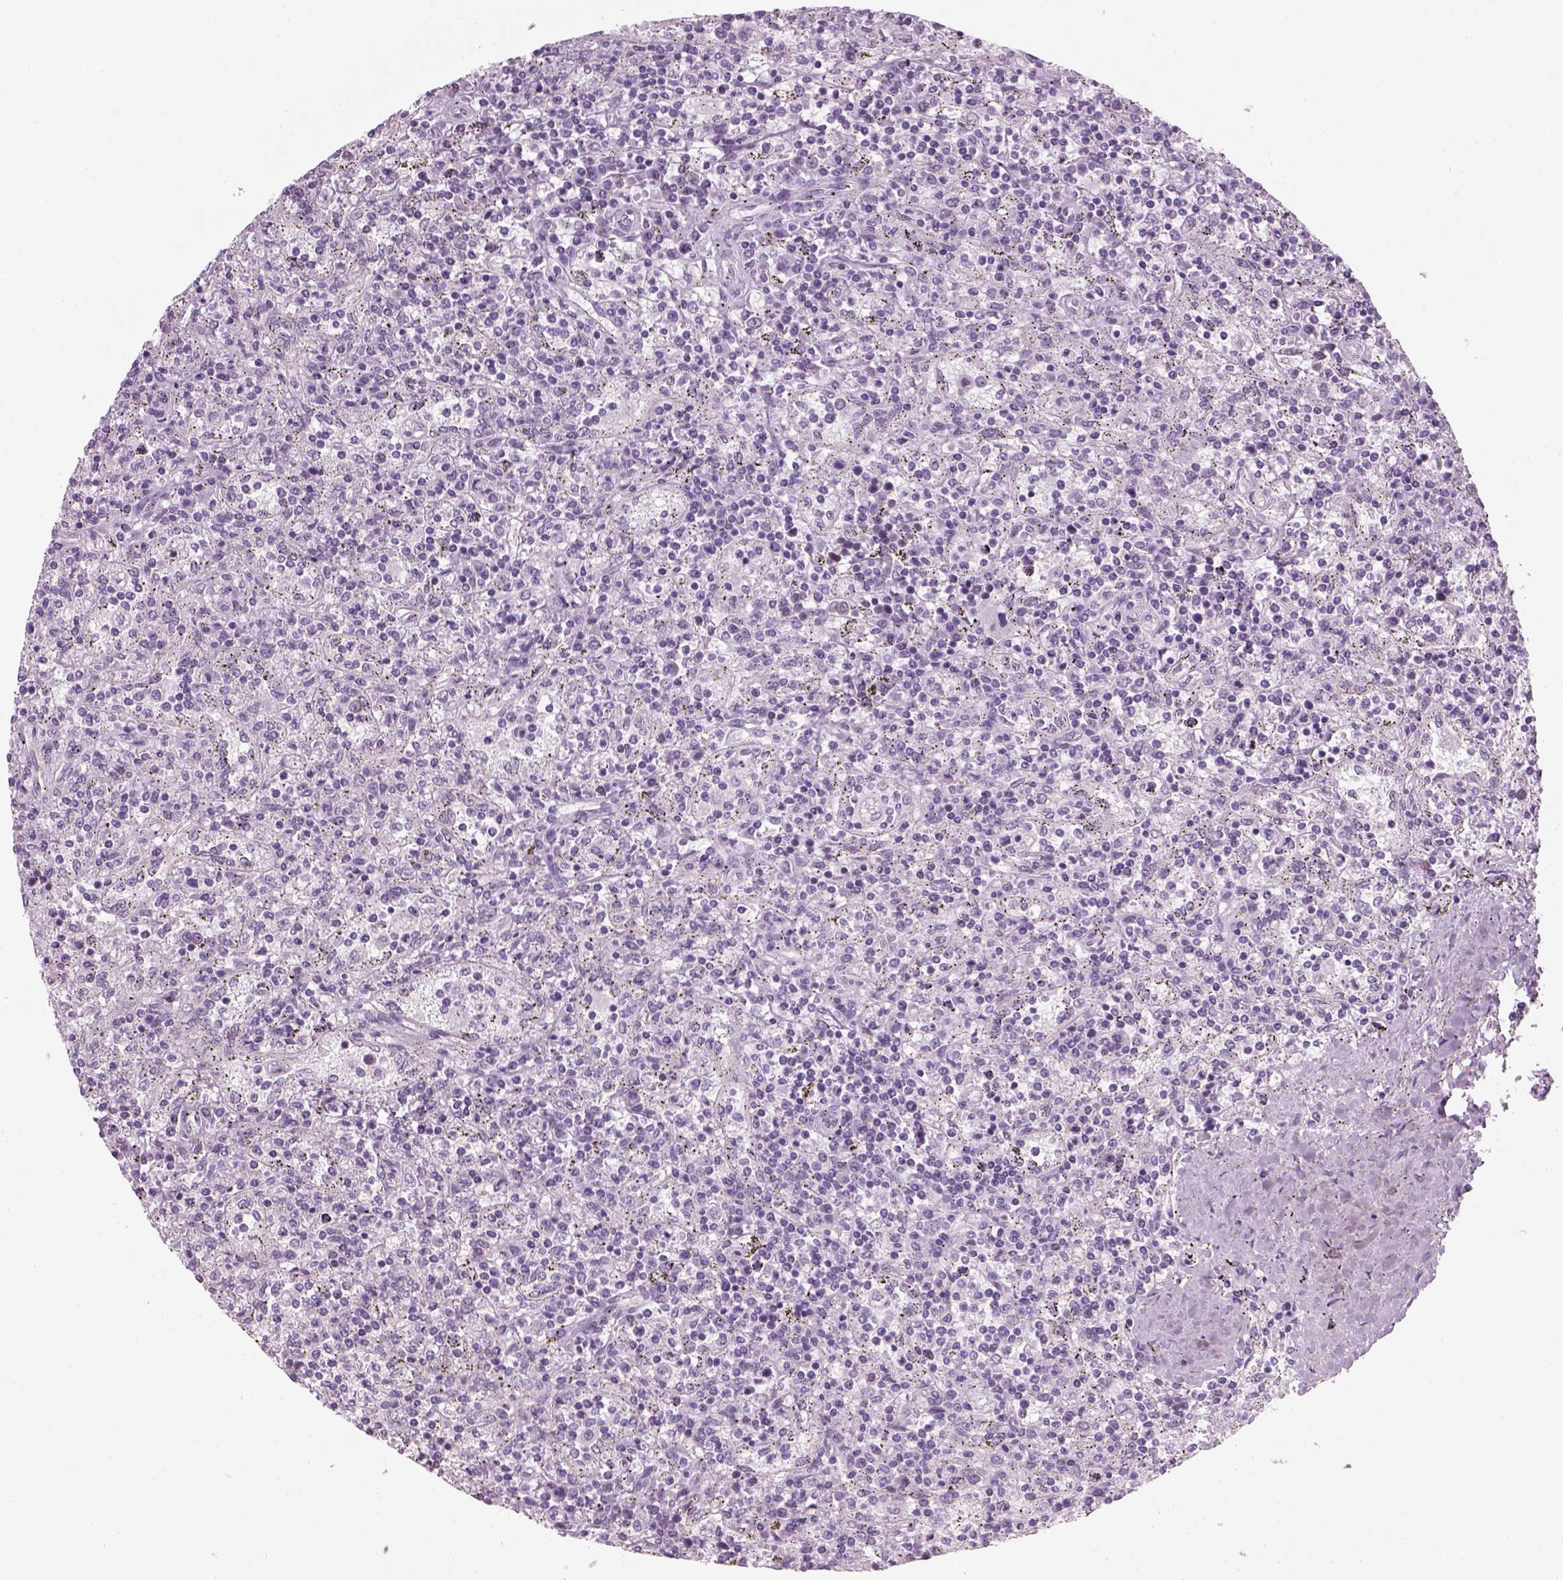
{"staining": {"intensity": "negative", "quantity": "none", "location": "none"}, "tissue": "lymphoma", "cell_type": "Tumor cells", "image_type": "cancer", "snomed": [{"axis": "morphology", "description": "Malignant lymphoma, non-Hodgkin's type, Low grade"}, {"axis": "topography", "description": "Spleen"}], "caption": "Human malignant lymphoma, non-Hodgkin's type (low-grade) stained for a protein using immunohistochemistry demonstrates no staining in tumor cells.", "gene": "GAS2L2", "patient": {"sex": "male", "age": 62}}